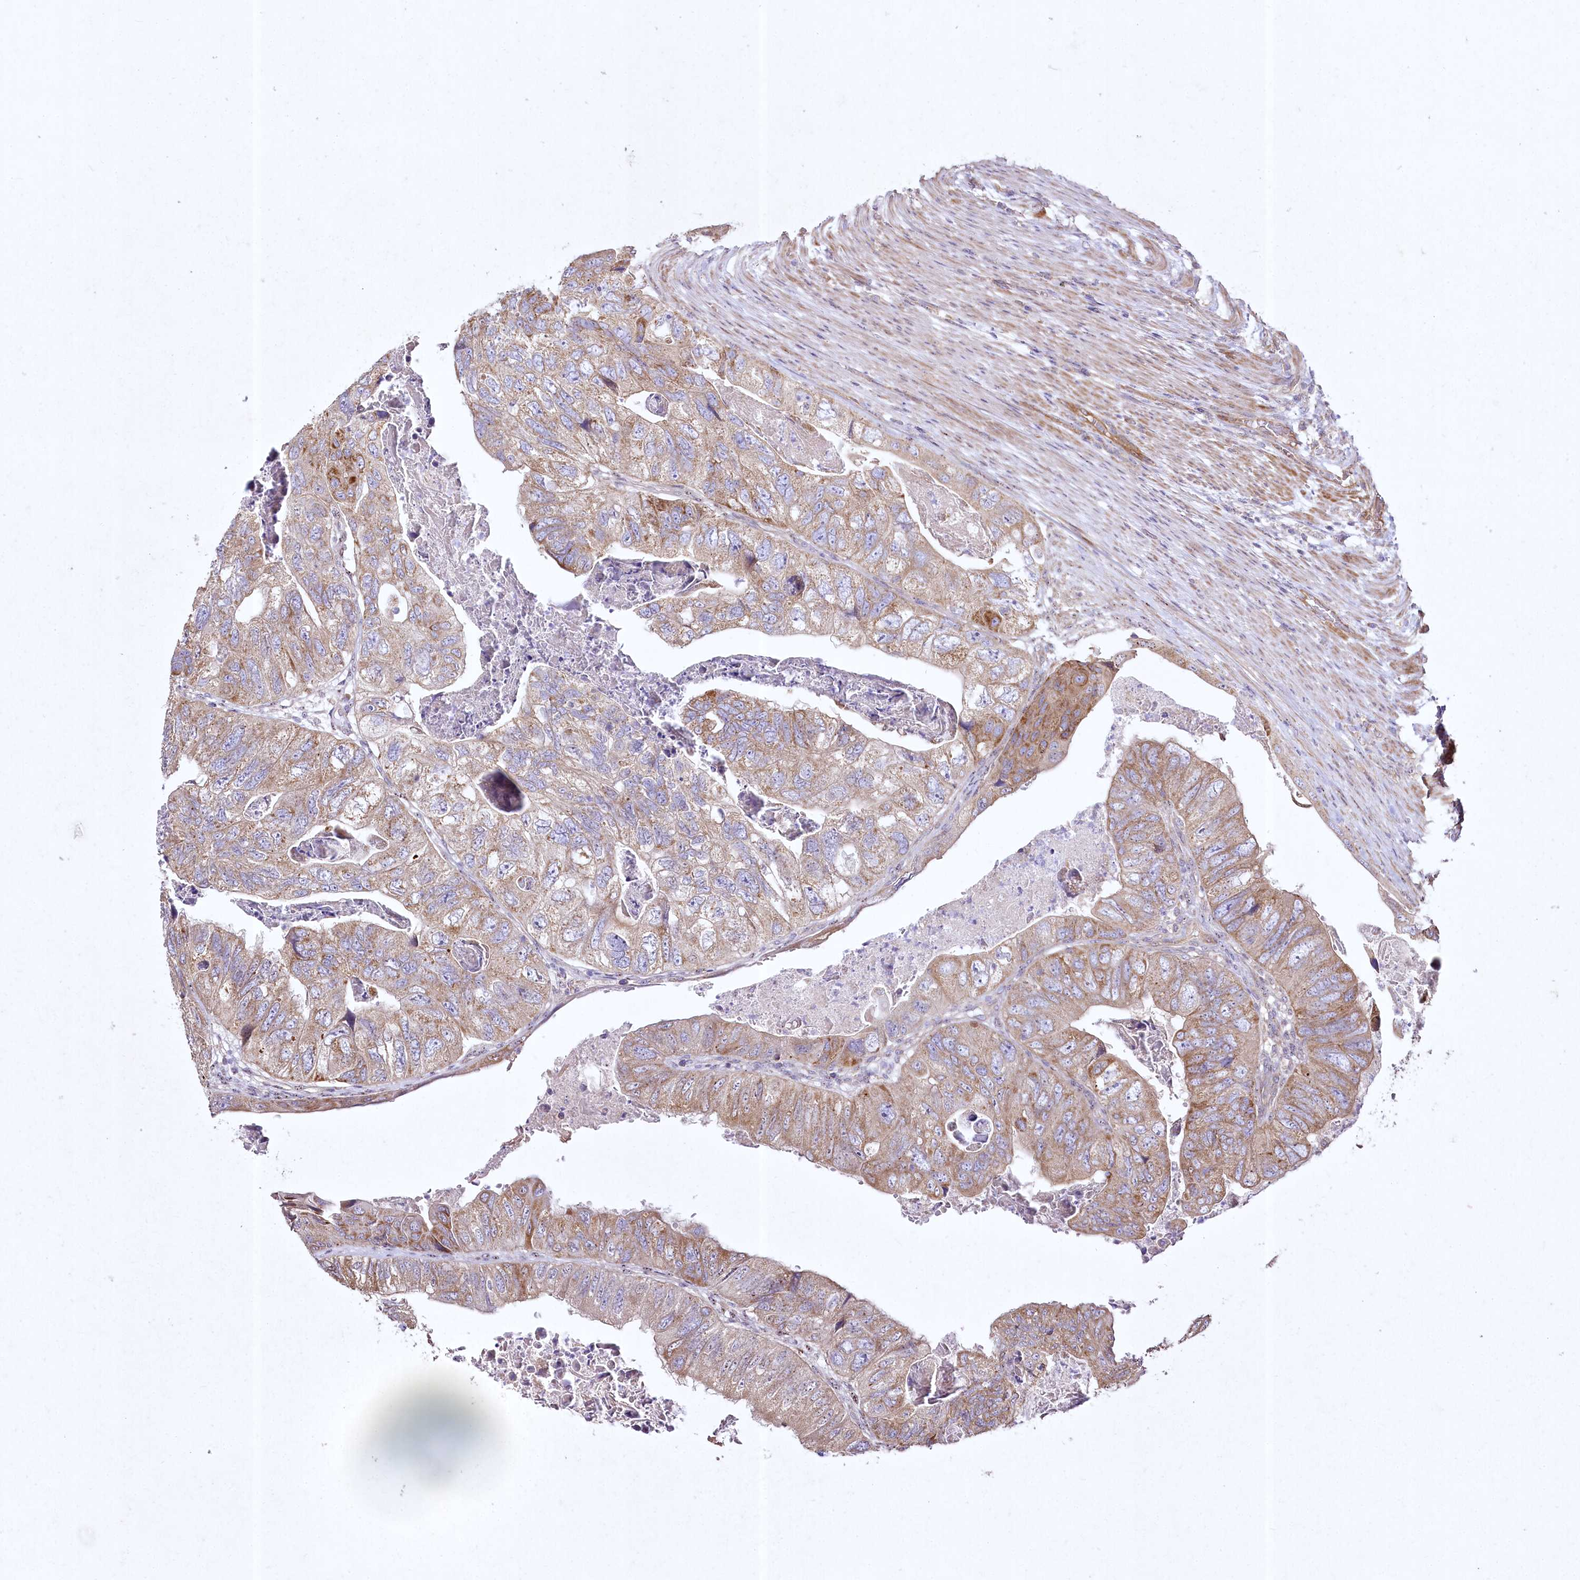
{"staining": {"intensity": "moderate", "quantity": ">75%", "location": "cytoplasmic/membranous"}, "tissue": "colorectal cancer", "cell_type": "Tumor cells", "image_type": "cancer", "snomed": [{"axis": "morphology", "description": "Adenocarcinoma, NOS"}, {"axis": "topography", "description": "Rectum"}], "caption": "Immunohistochemical staining of colorectal cancer (adenocarcinoma) demonstrates medium levels of moderate cytoplasmic/membranous protein positivity in approximately >75% of tumor cells. (brown staining indicates protein expression, while blue staining denotes nuclei).", "gene": "SH3TC1", "patient": {"sex": "male", "age": 63}}